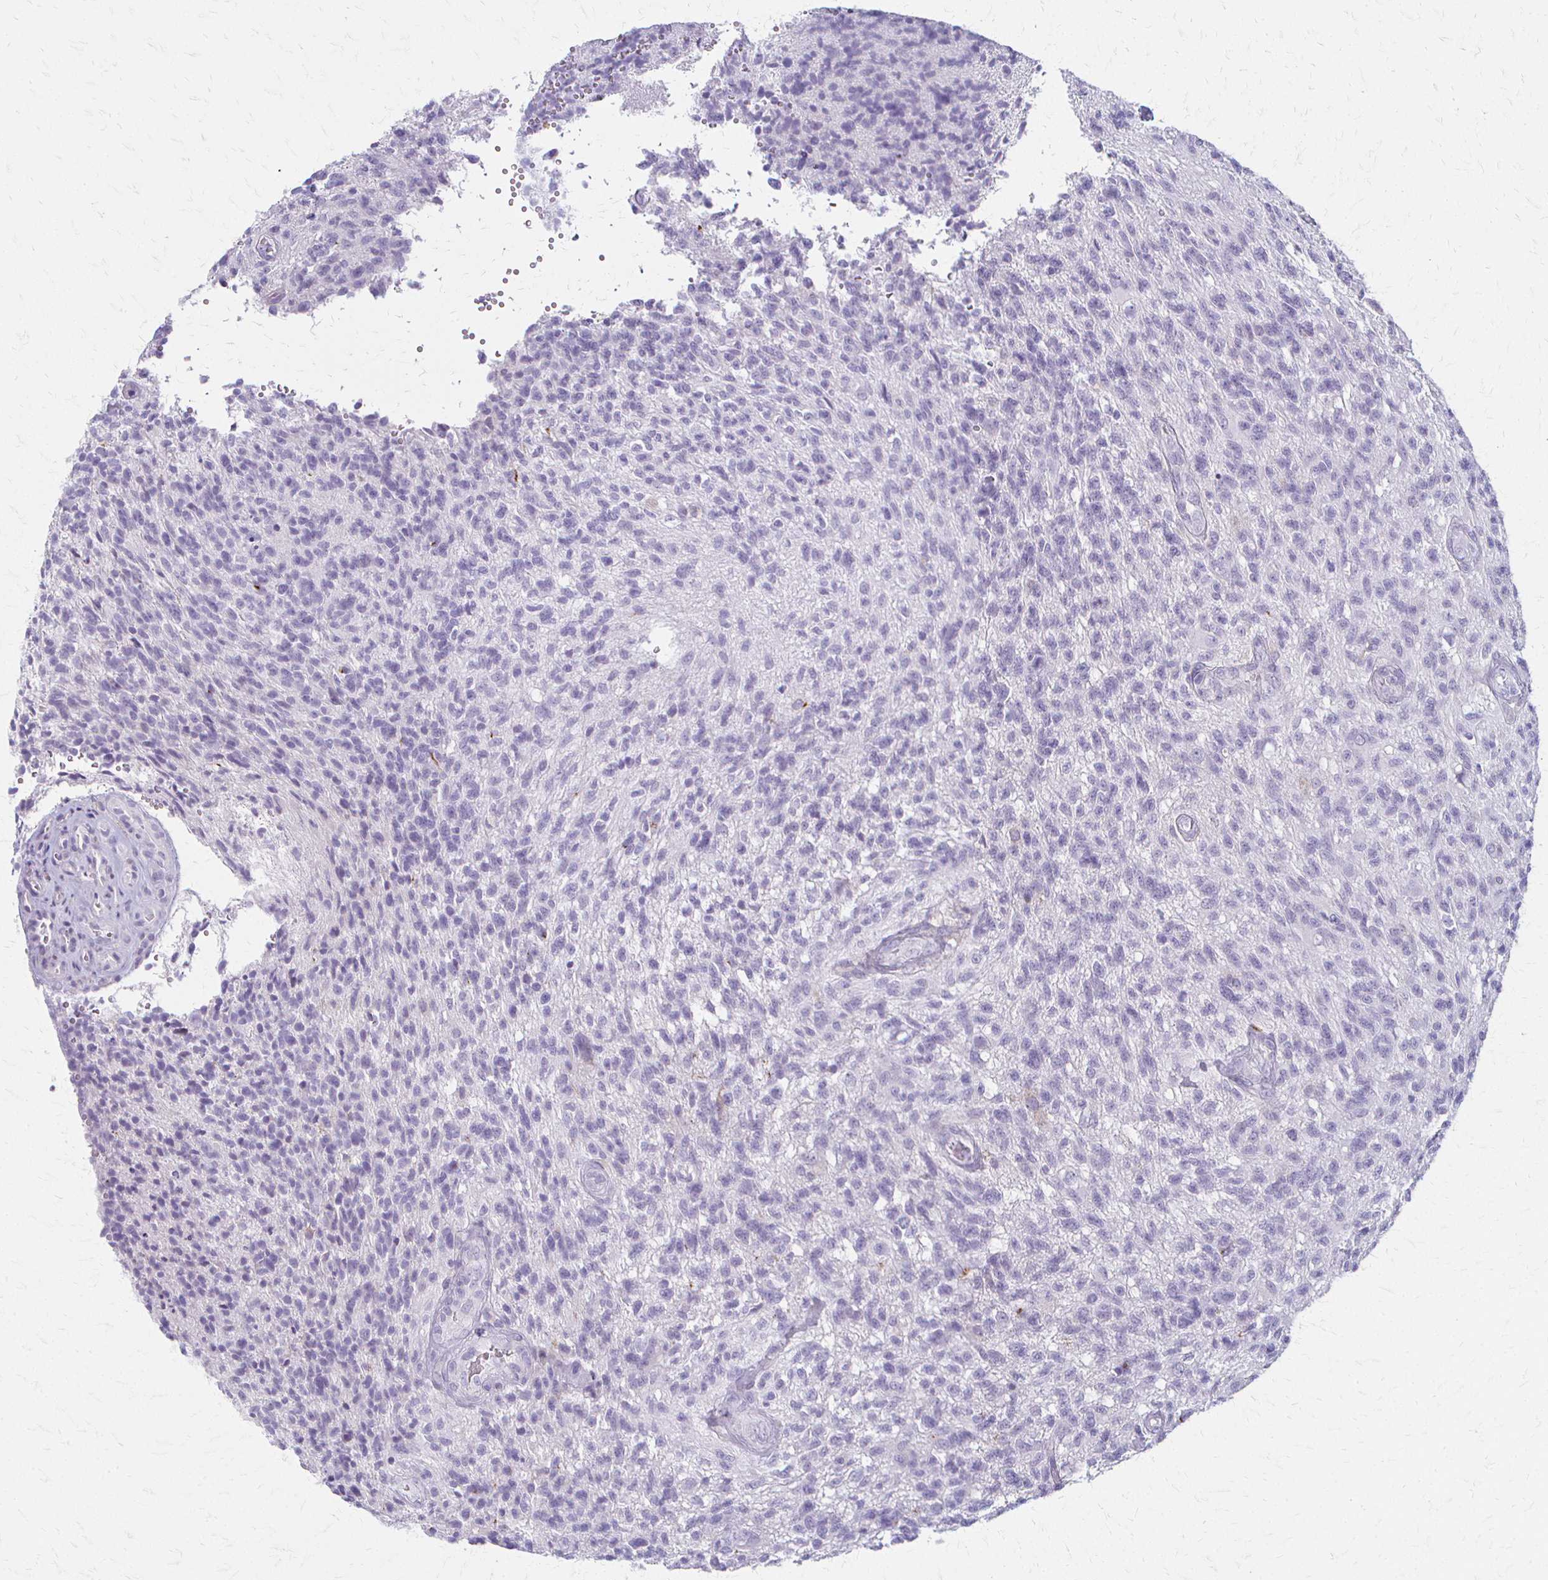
{"staining": {"intensity": "negative", "quantity": "none", "location": "none"}, "tissue": "glioma", "cell_type": "Tumor cells", "image_type": "cancer", "snomed": [{"axis": "morphology", "description": "Glioma, malignant, High grade"}, {"axis": "topography", "description": "Brain"}], "caption": "Glioma was stained to show a protein in brown. There is no significant expression in tumor cells.", "gene": "ACP5", "patient": {"sex": "male", "age": 56}}